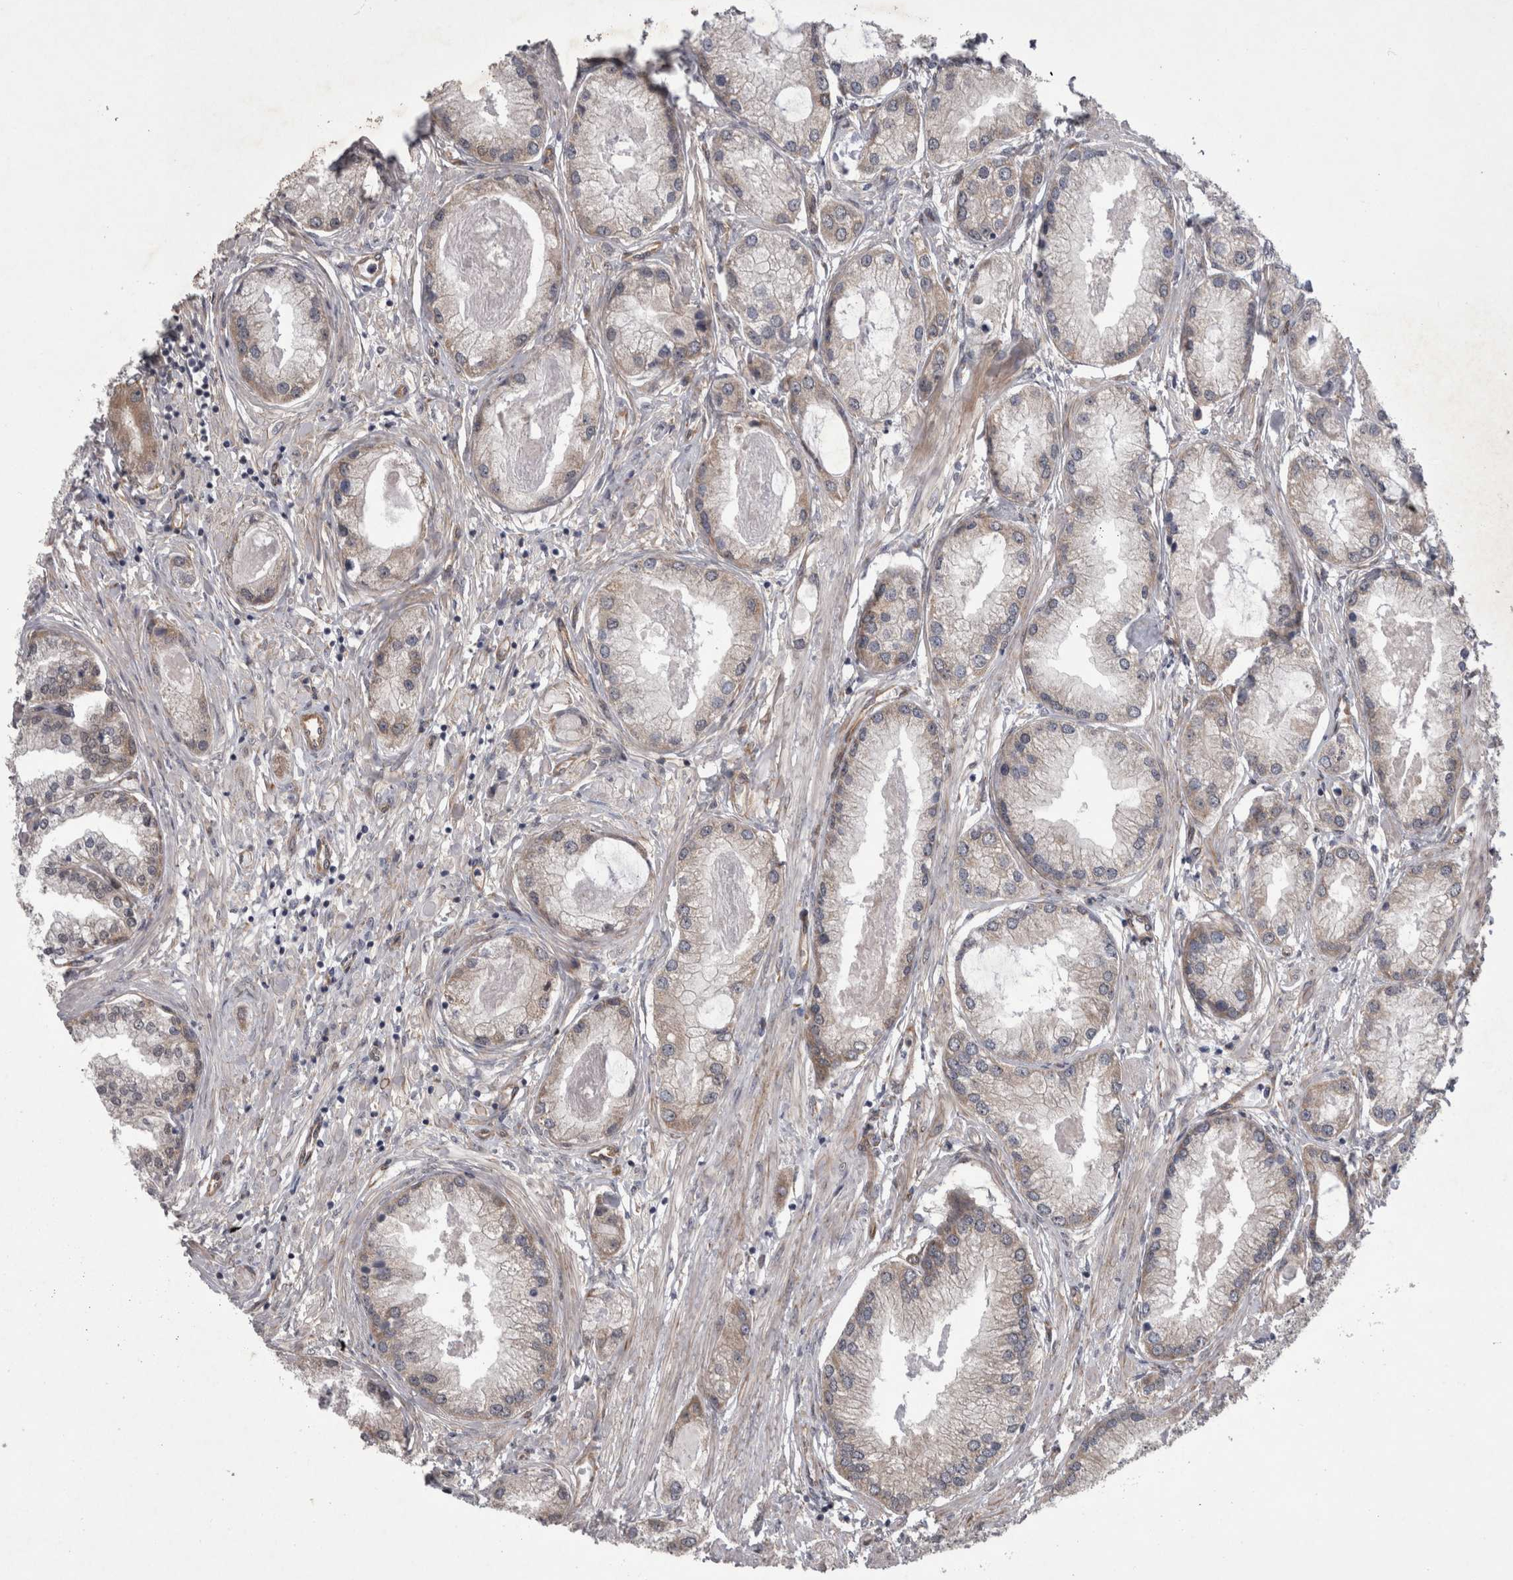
{"staining": {"intensity": "negative", "quantity": "none", "location": "none"}, "tissue": "prostate cancer", "cell_type": "Tumor cells", "image_type": "cancer", "snomed": [{"axis": "morphology", "description": "Adenocarcinoma, Low grade"}, {"axis": "topography", "description": "Prostate"}], "caption": "Human prostate cancer stained for a protein using immunohistochemistry (IHC) shows no positivity in tumor cells.", "gene": "DDX6", "patient": {"sex": "male", "age": 62}}